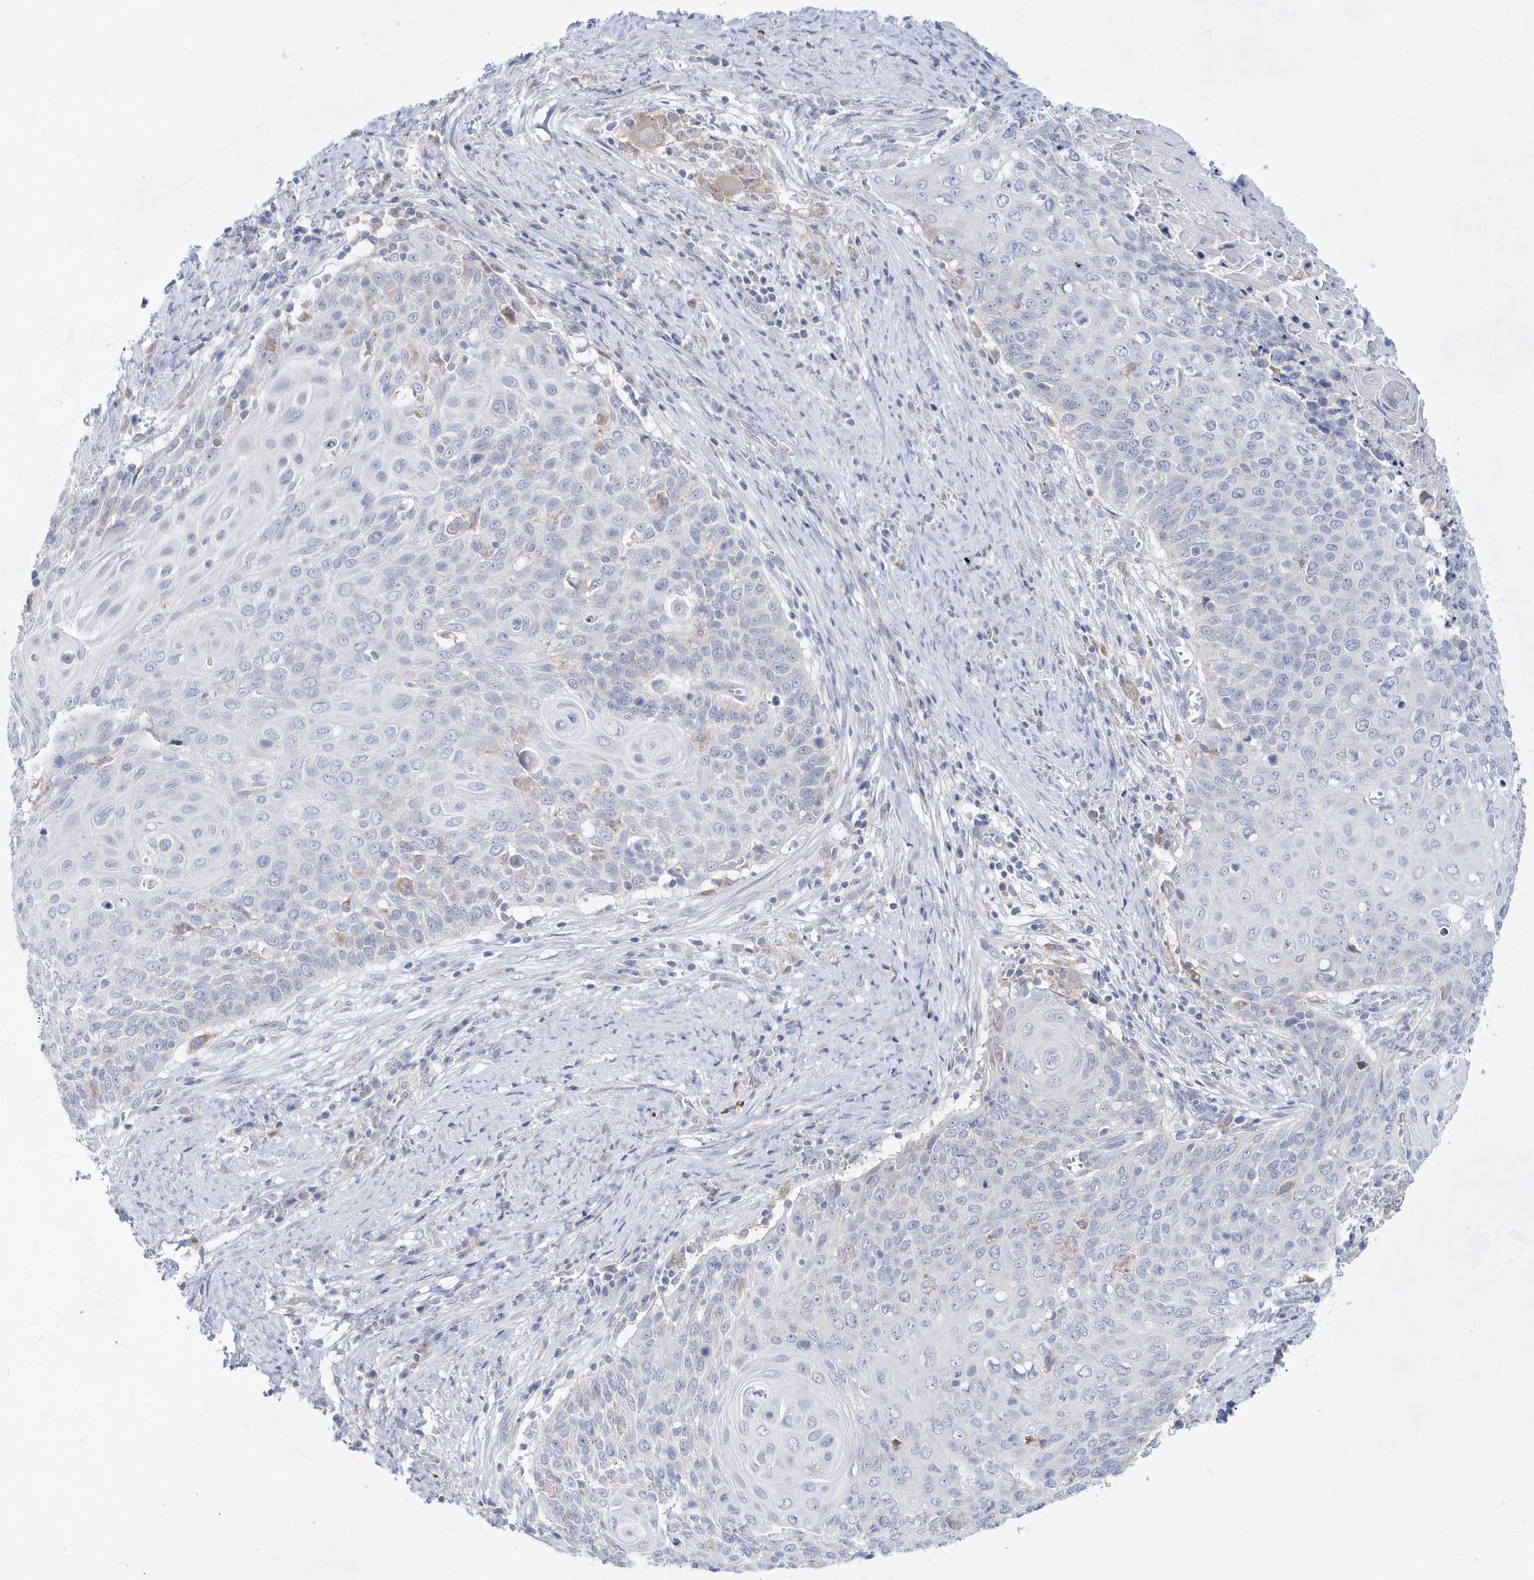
{"staining": {"intensity": "negative", "quantity": "none", "location": "none"}, "tissue": "cervical cancer", "cell_type": "Tumor cells", "image_type": "cancer", "snomed": [{"axis": "morphology", "description": "Squamous cell carcinoma, NOS"}, {"axis": "topography", "description": "Cervix"}], "caption": "Immunohistochemistry (IHC) image of neoplastic tissue: cervical cancer stained with DAB (3,3'-diaminobenzidine) demonstrates no significant protein expression in tumor cells.", "gene": "BDH2", "patient": {"sex": "female", "age": 39}}